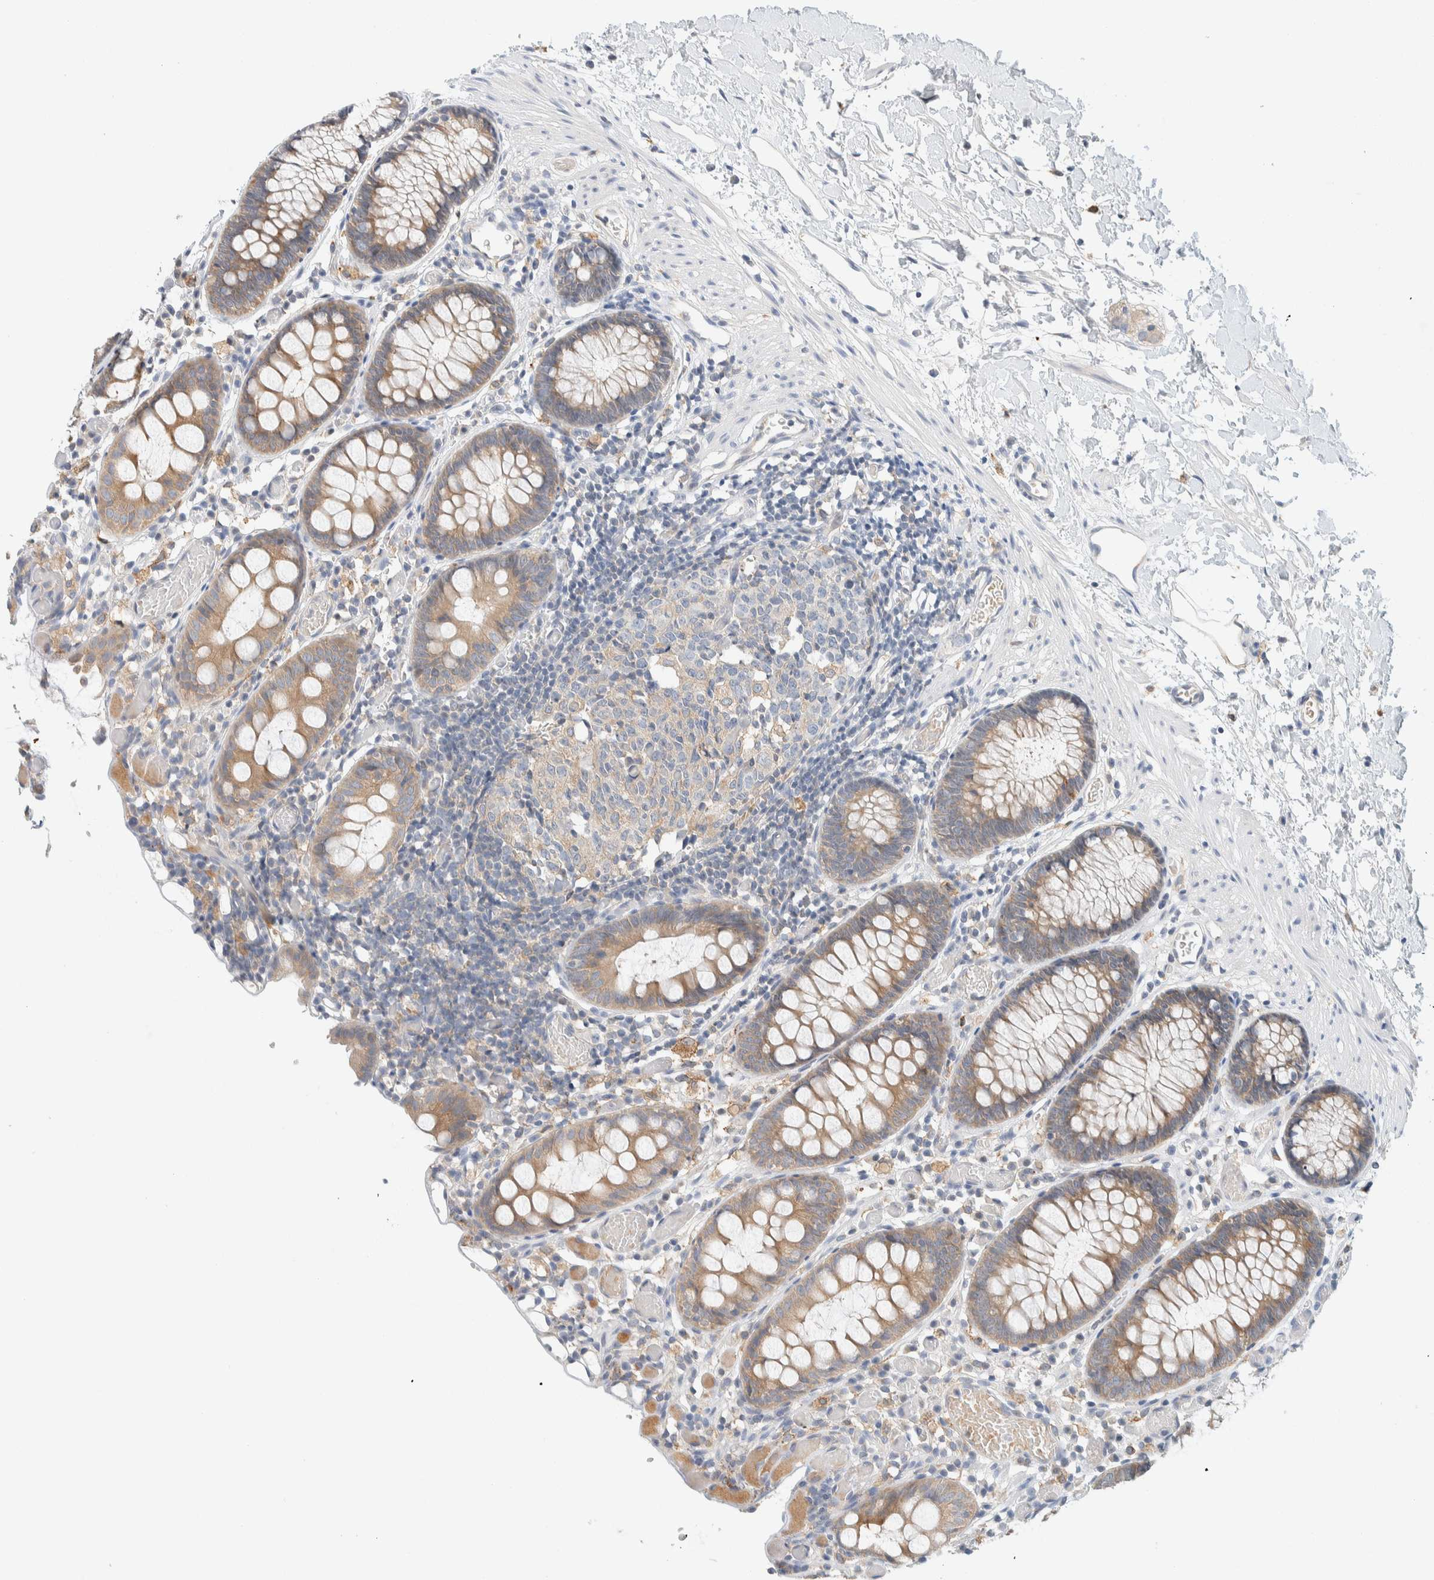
{"staining": {"intensity": "negative", "quantity": "none", "location": "none"}, "tissue": "colon", "cell_type": "Endothelial cells", "image_type": "normal", "snomed": [{"axis": "morphology", "description": "Normal tissue, NOS"}, {"axis": "topography", "description": "Colon"}], "caption": "Immunohistochemical staining of benign human colon exhibits no significant expression in endothelial cells.", "gene": "SUMF2", "patient": {"sex": "male", "age": 14}}